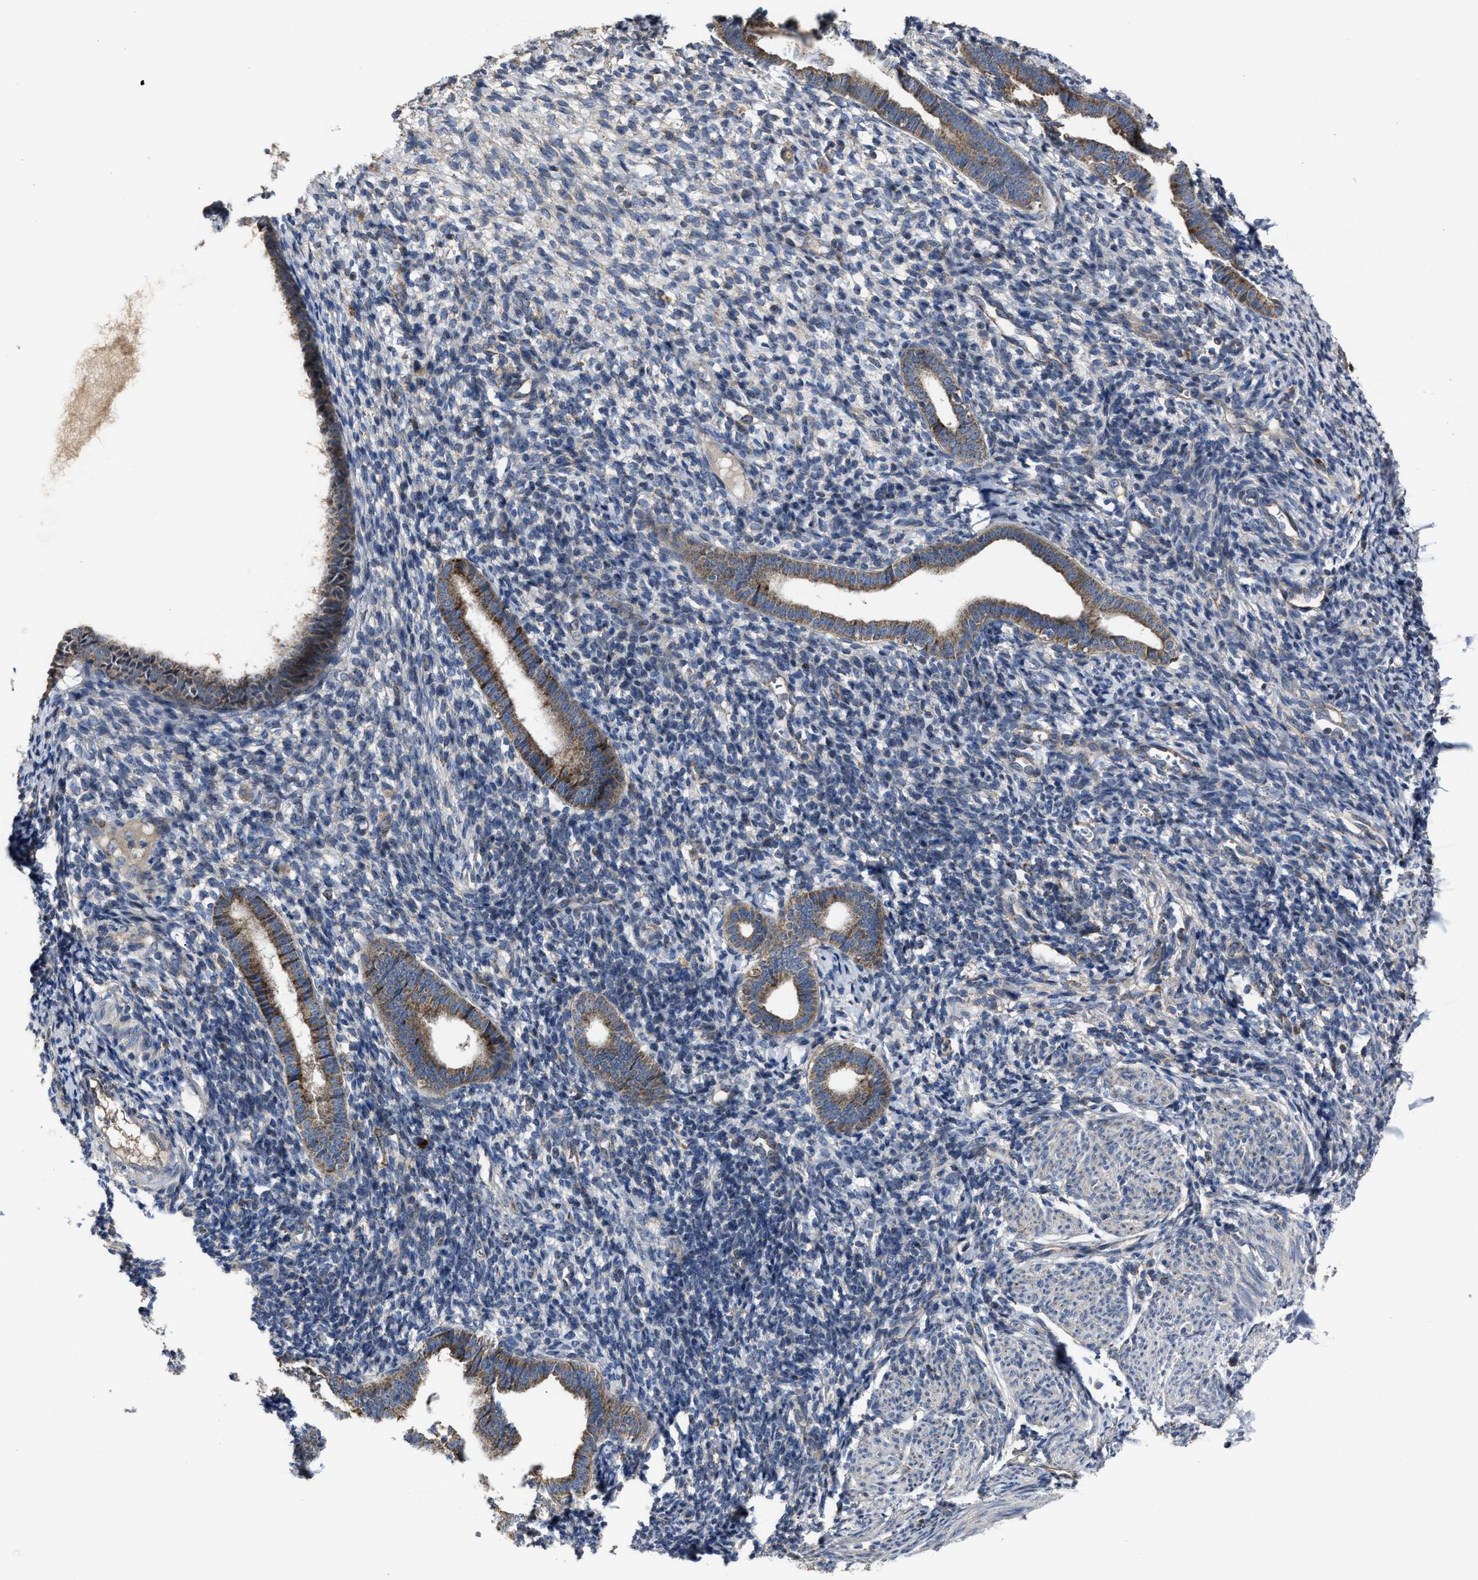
{"staining": {"intensity": "negative", "quantity": "none", "location": "none"}, "tissue": "endometrium", "cell_type": "Cells in endometrial stroma", "image_type": "normal", "snomed": [{"axis": "morphology", "description": "Normal tissue, NOS"}, {"axis": "morphology", "description": "Adenocarcinoma, NOS"}, {"axis": "topography", "description": "Endometrium"}], "caption": "The image displays no significant expression in cells in endometrial stroma of endometrium.", "gene": "PASK", "patient": {"sex": "female", "age": 57}}